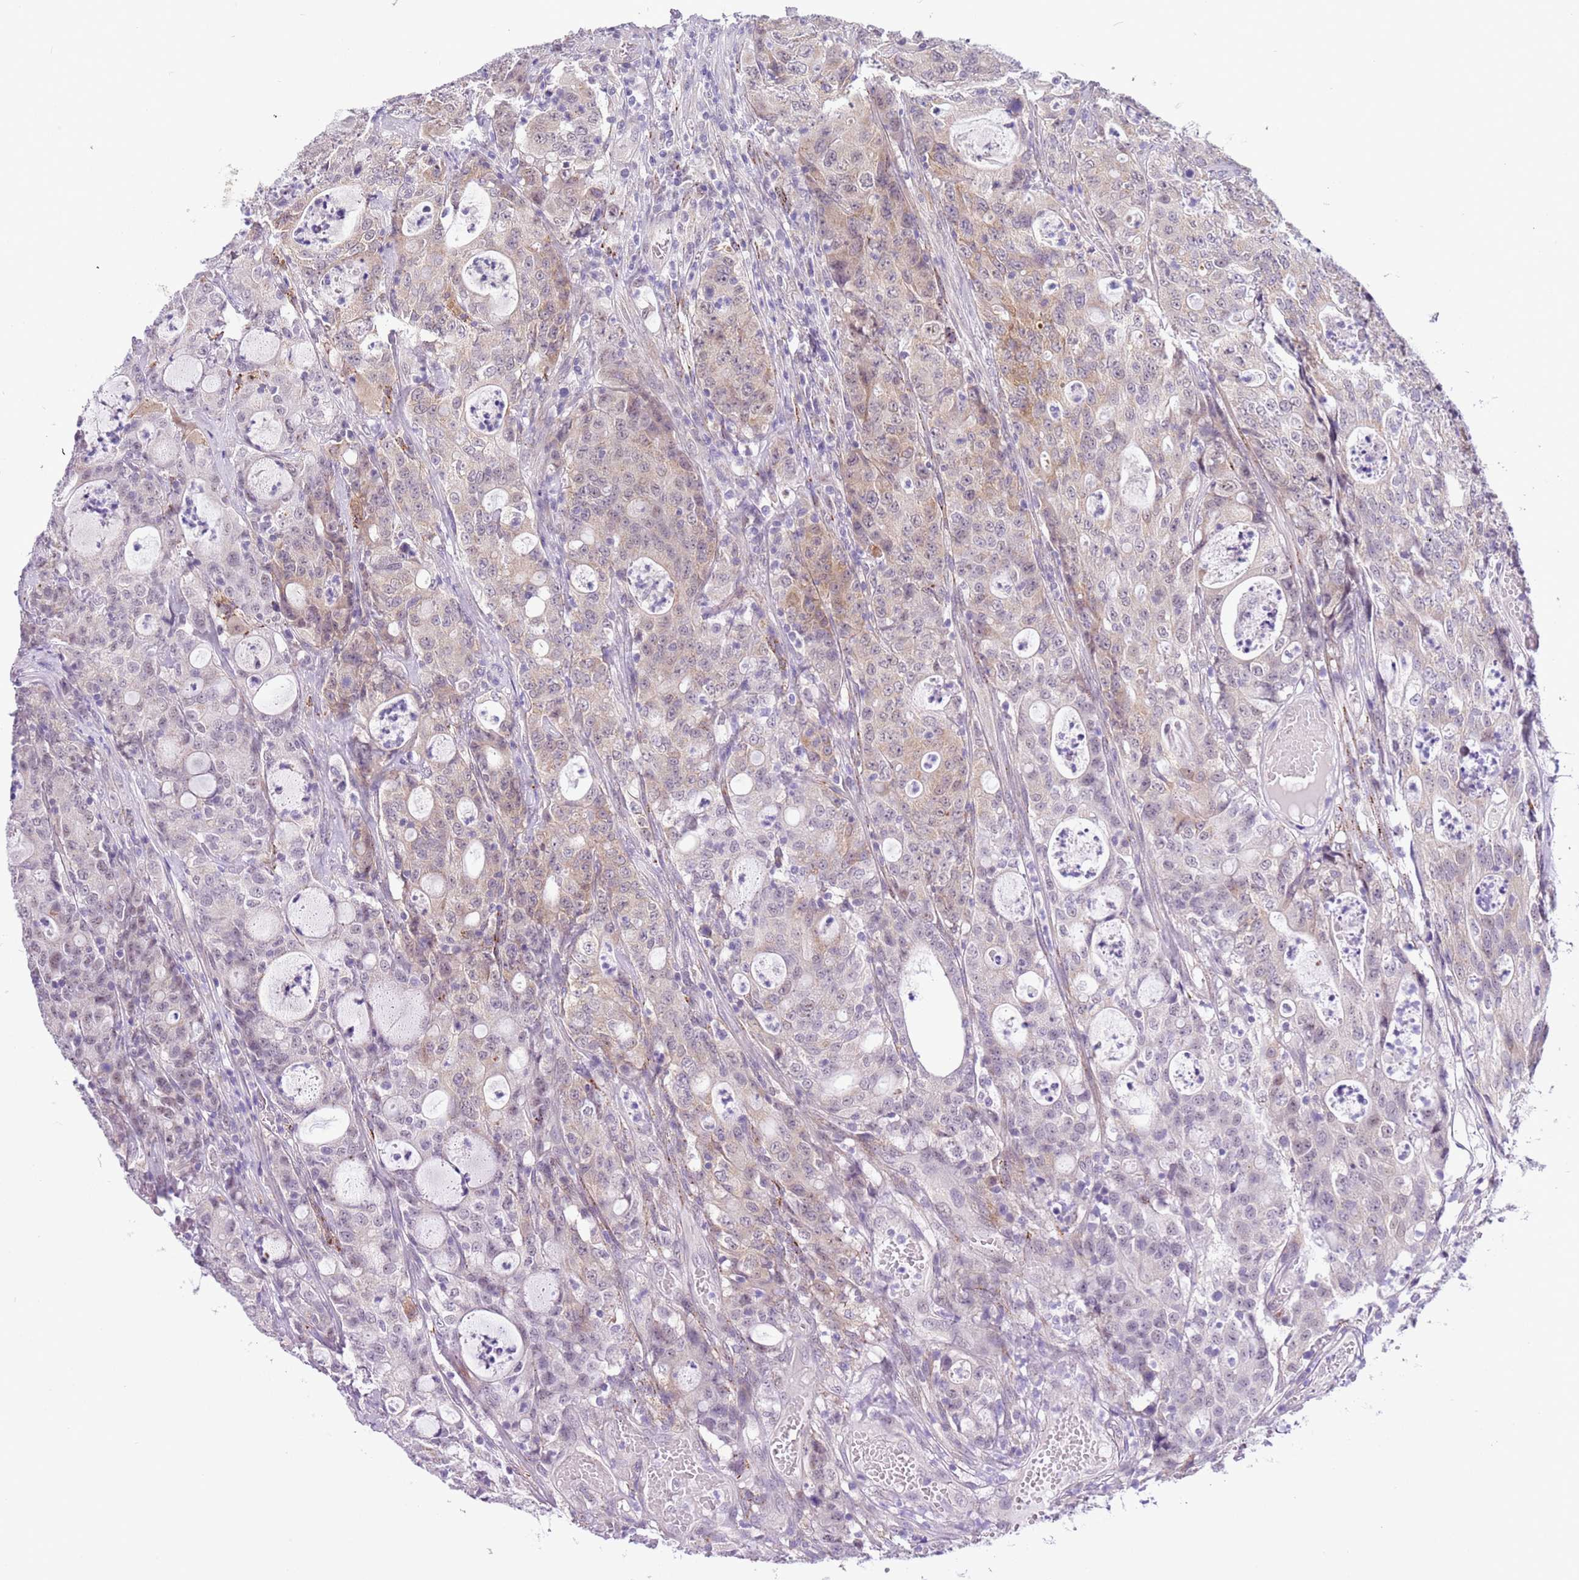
{"staining": {"intensity": "weak", "quantity": "<25%", "location": "cytoplasmic/membranous,nuclear"}, "tissue": "colorectal cancer", "cell_type": "Tumor cells", "image_type": "cancer", "snomed": [{"axis": "morphology", "description": "Adenocarcinoma, NOS"}, {"axis": "topography", "description": "Colon"}], "caption": "An immunohistochemistry histopathology image of colorectal cancer (adenocarcinoma) is shown. There is no staining in tumor cells of colorectal cancer (adenocarcinoma).", "gene": "FAM120C", "patient": {"sex": "male", "age": 83}}